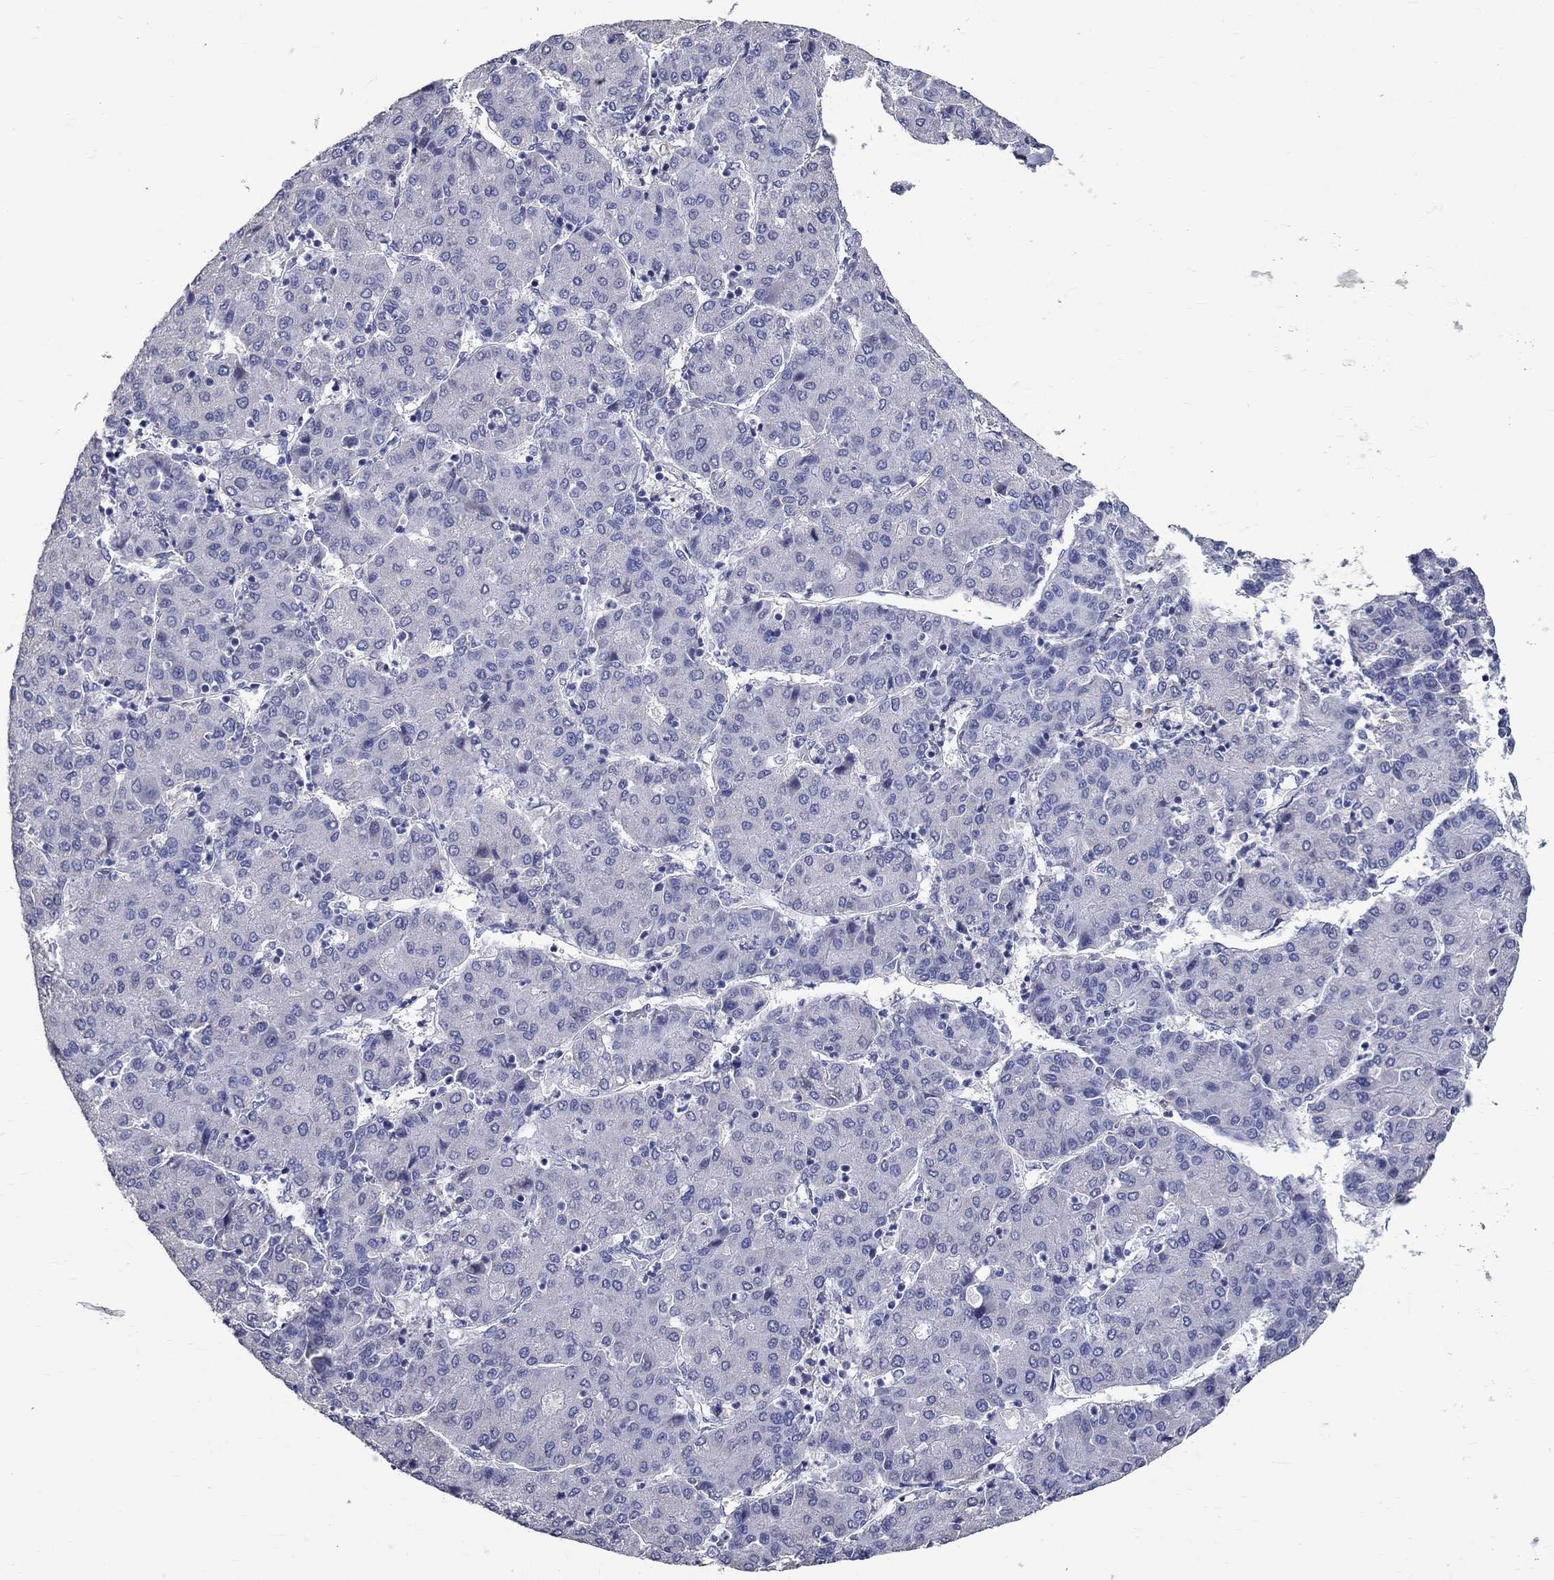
{"staining": {"intensity": "negative", "quantity": "none", "location": "none"}, "tissue": "liver cancer", "cell_type": "Tumor cells", "image_type": "cancer", "snomed": [{"axis": "morphology", "description": "Carcinoma, Hepatocellular, NOS"}, {"axis": "topography", "description": "Liver"}], "caption": "The image demonstrates no significant staining in tumor cells of liver hepatocellular carcinoma.", "gene": "ANXA10", "patient": {"sex": "male", "age": 65}}